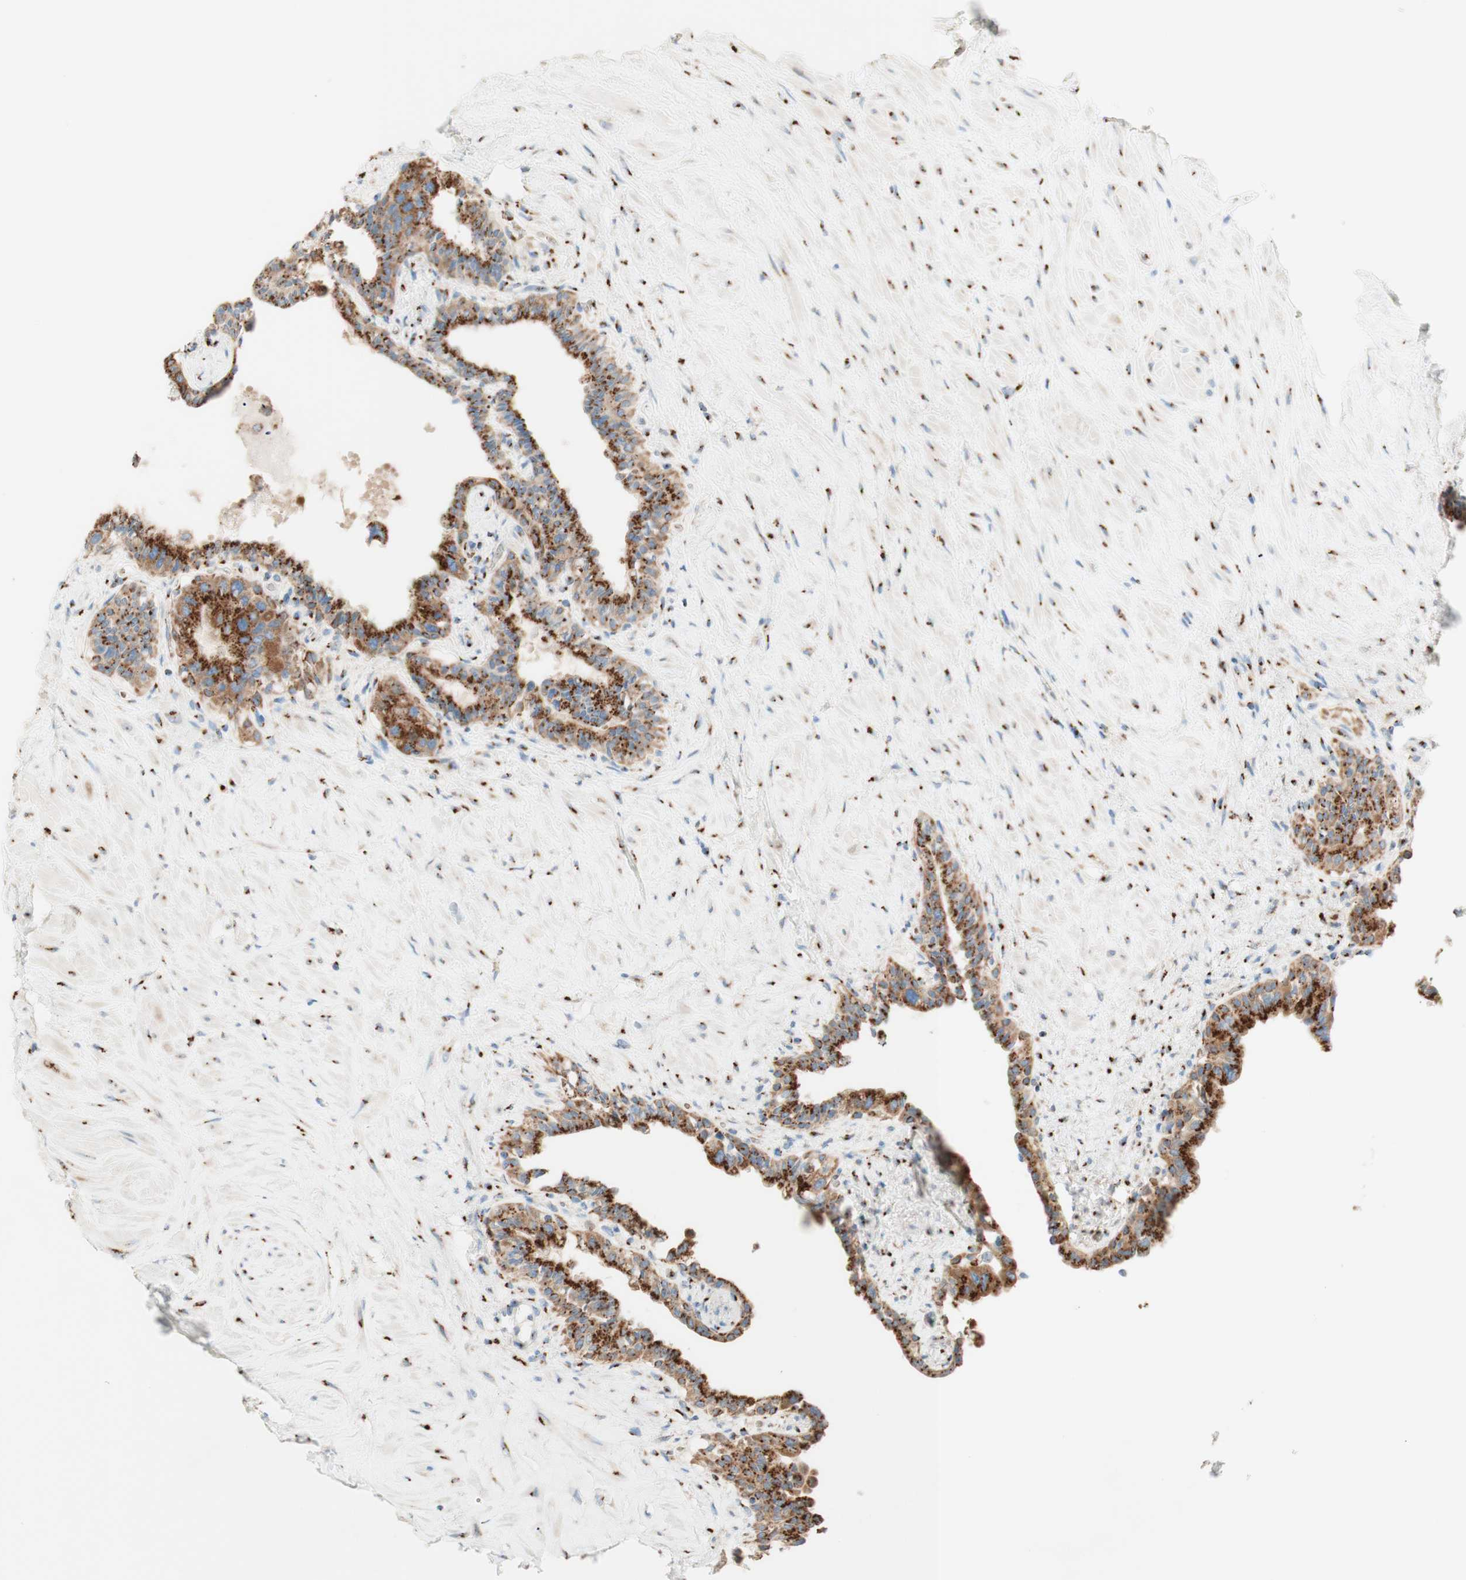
{"staining": {"intensity": "strong", "quantity": ">75%", "location": "cytoplasmic/membranous"}, "tissue": "seminal vesicle", "cell_type": "Glandular cells", "image_type": "normal", "snomed": [{"axis": "morphology", "description": "Normal tissue, NOS"}, {"axis": "topography", "description": "Seminal veicle"}], "caption": "A high amount of strong cytoplasmic/membranous expression is seen in about >75% of glandular cells in normal seminal vesicle. (brown staining indicates protein expression, while blue staining denotes nuclei).", "gene": "GOLGB1", "patient": {"sex": "male", "age": 63}}